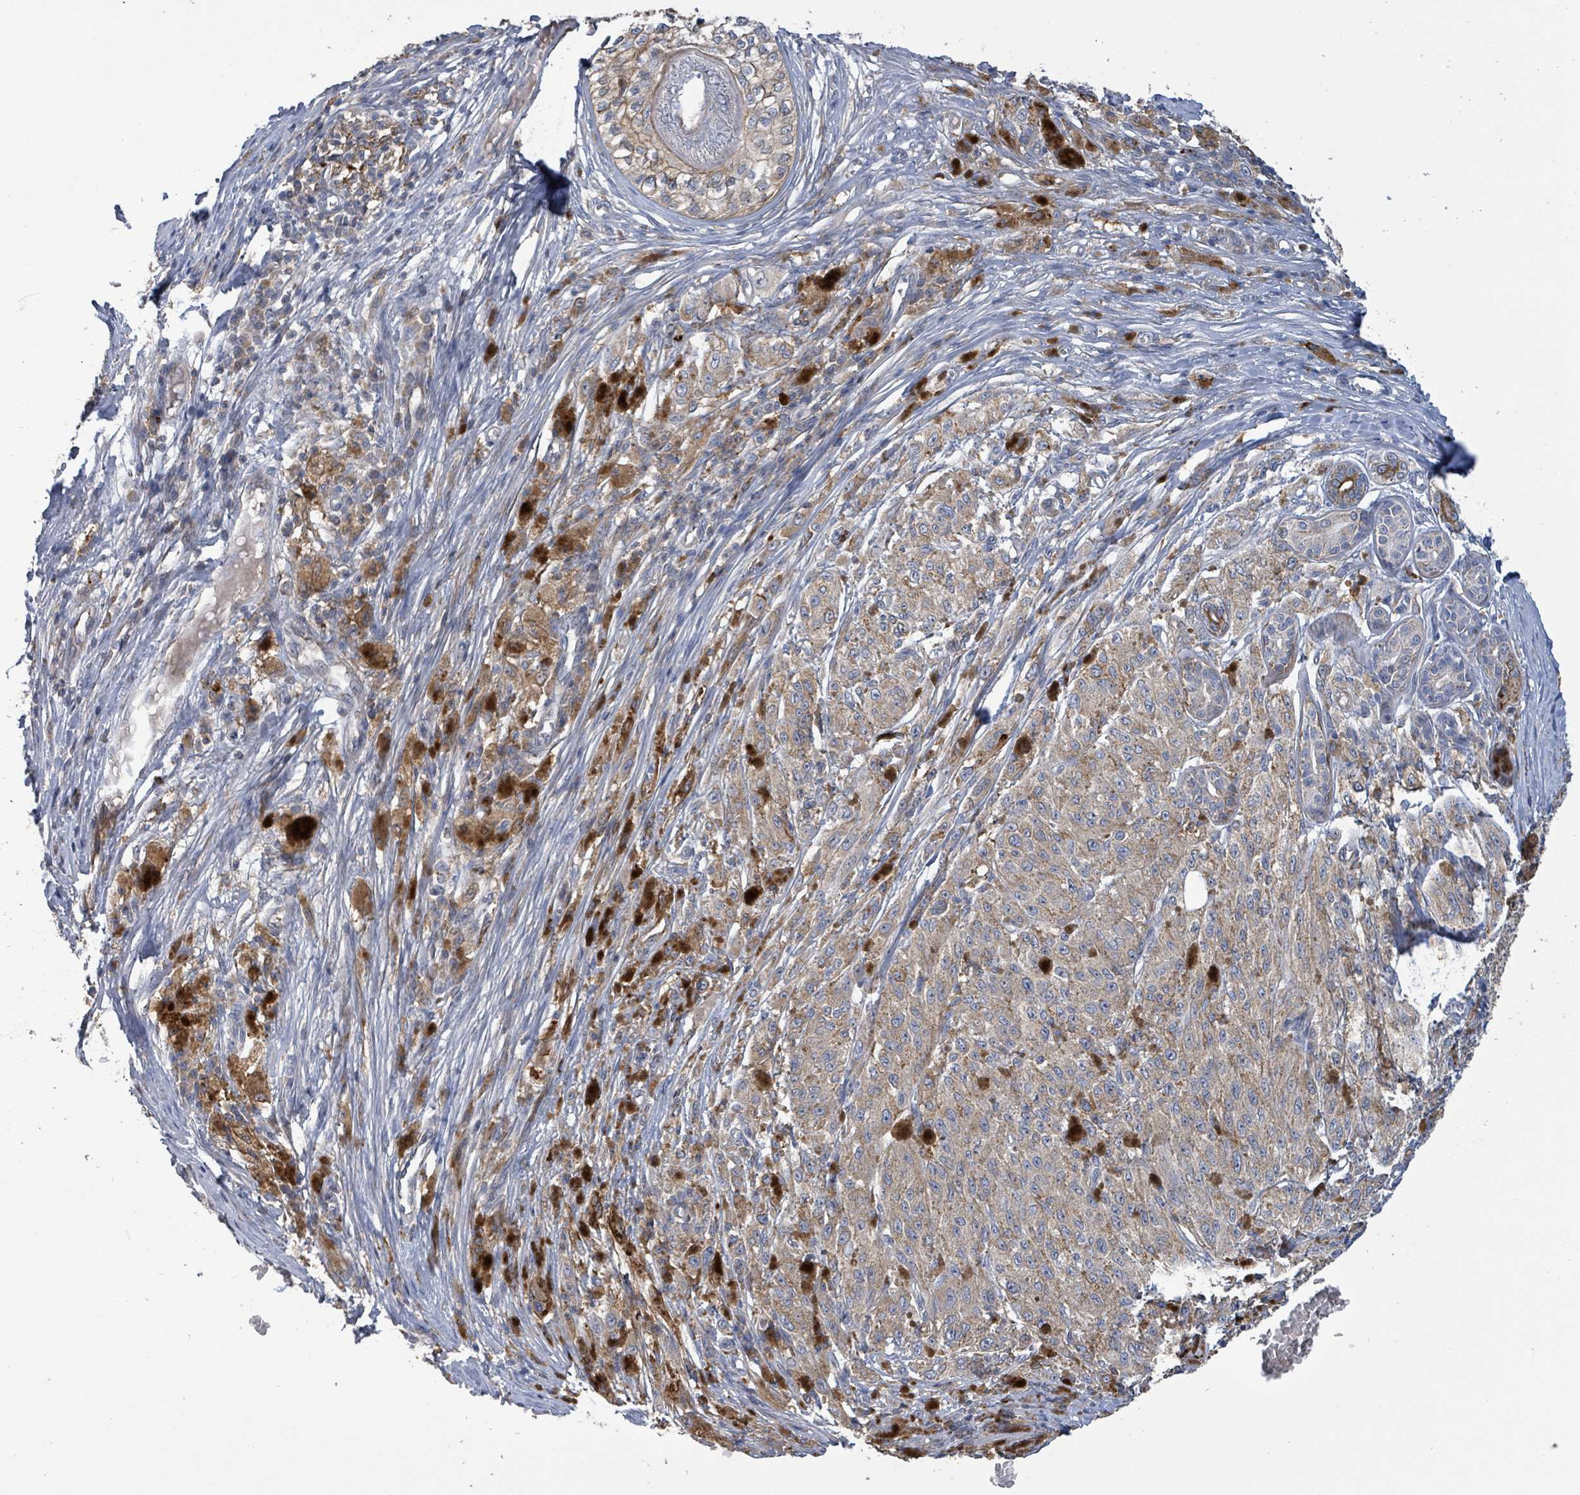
{"staining": {"intensity": "weak", "quantity": "25%-75%", "location": "cytoplasmic/membranous"}, "tissue": "melanoma", "cell_type": "Tumor cells", "image_type": "cancer", "snomed": [{"axis": "morphology", "description": "Malignant melanoma, NOS"}, {"axis": "topography", "description": "Skin"}], "caption": "Protein staining demonstrates weak cytoplasmic/membranous positivity in about 25%-75% of tumor cells in melanoma.", "gene": "PLAAT1", "patient": {"sex": "female", "age": 52}}